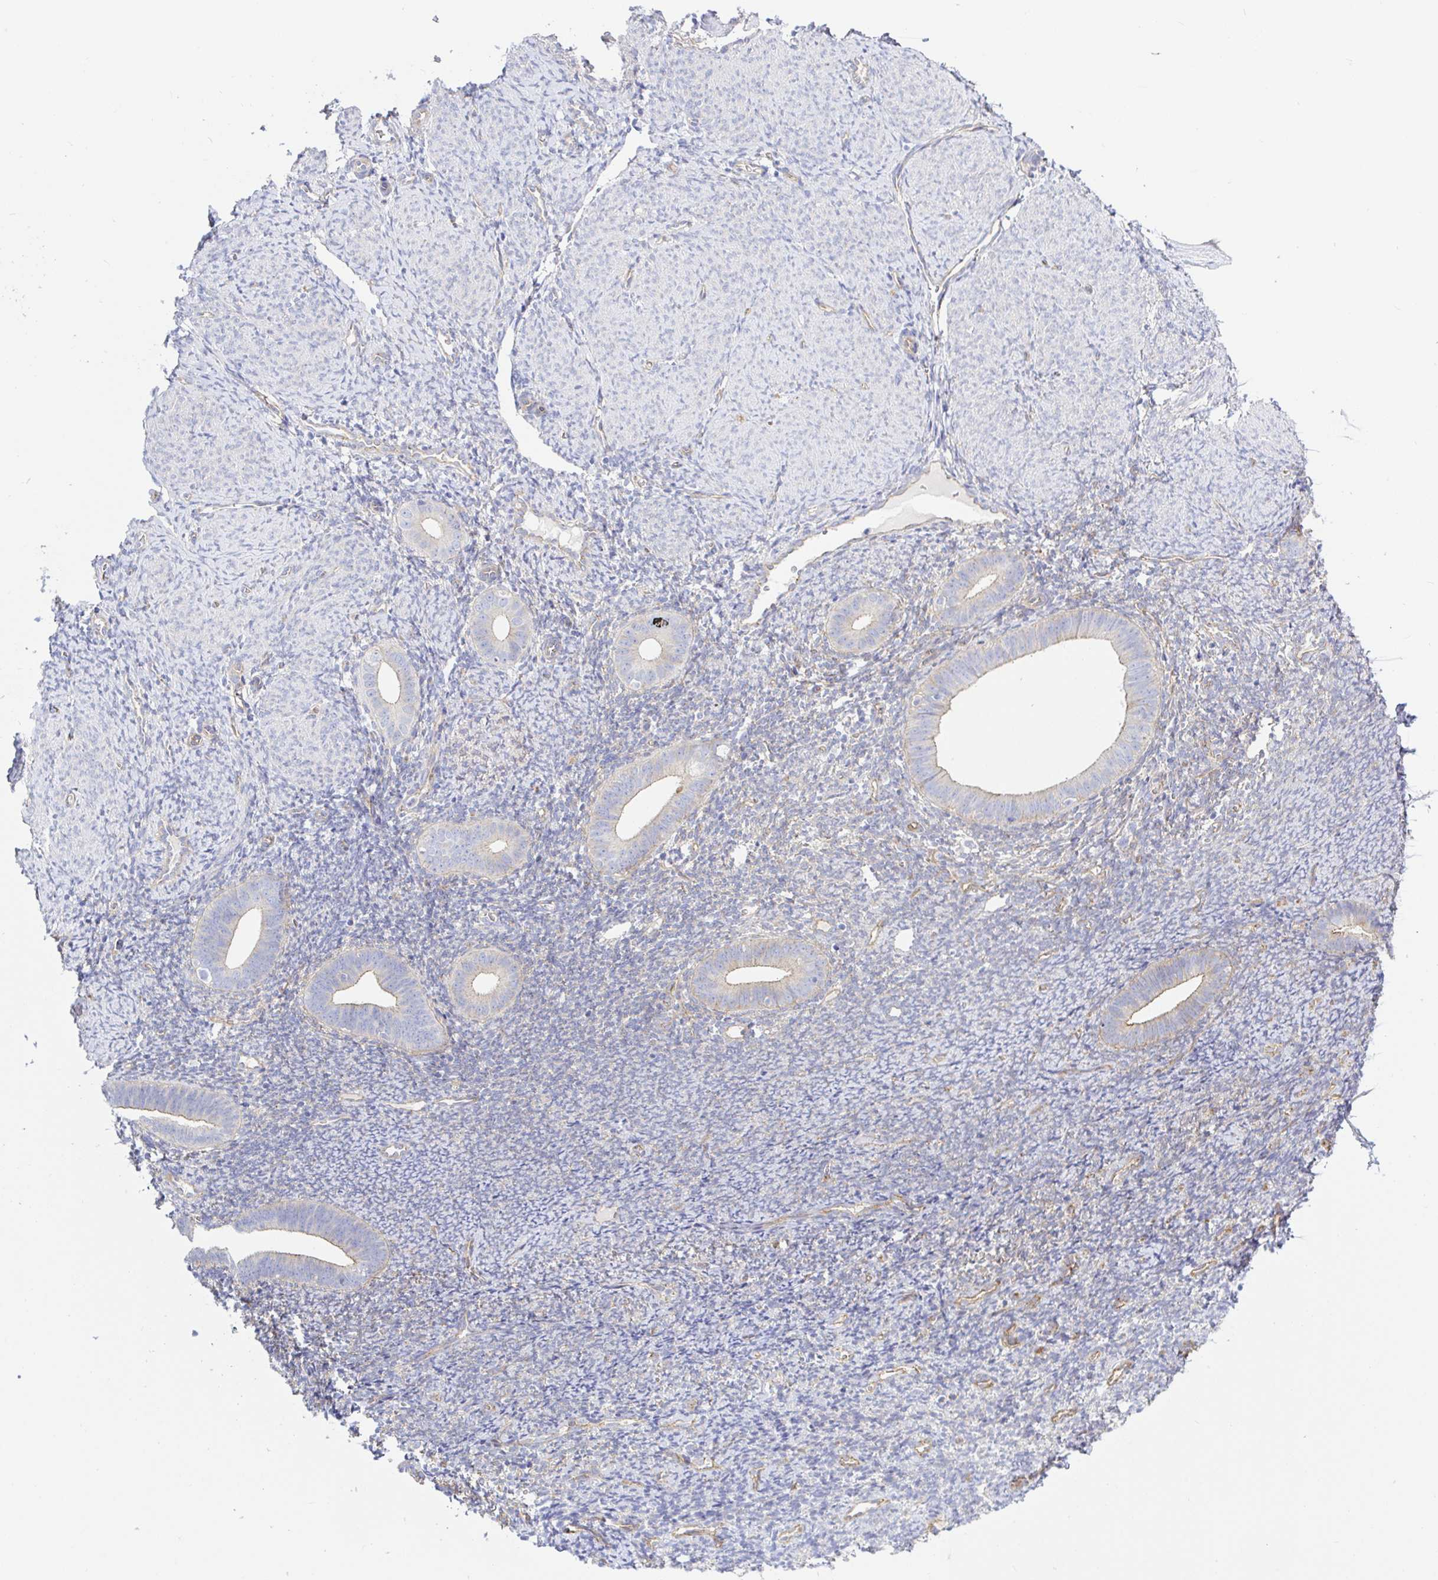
{"staining": {"intensity": "negative", "quantity": "none", "location": "none"}, "tissue": "endometrium", "cell_type": "Cells in endometrial stroma", "image_type": "normal", "snomed": [{"axis": "morphology", "description": "Normal tissue, NOS"}, {"axis": "topography", "description": "Endometrium"}], "caption": "The IHC image has no significant positivity in cells in endometrial stroma of endometrium.", "gene": "ARL4D", "patient": {"sex": "female", "age": 39}}